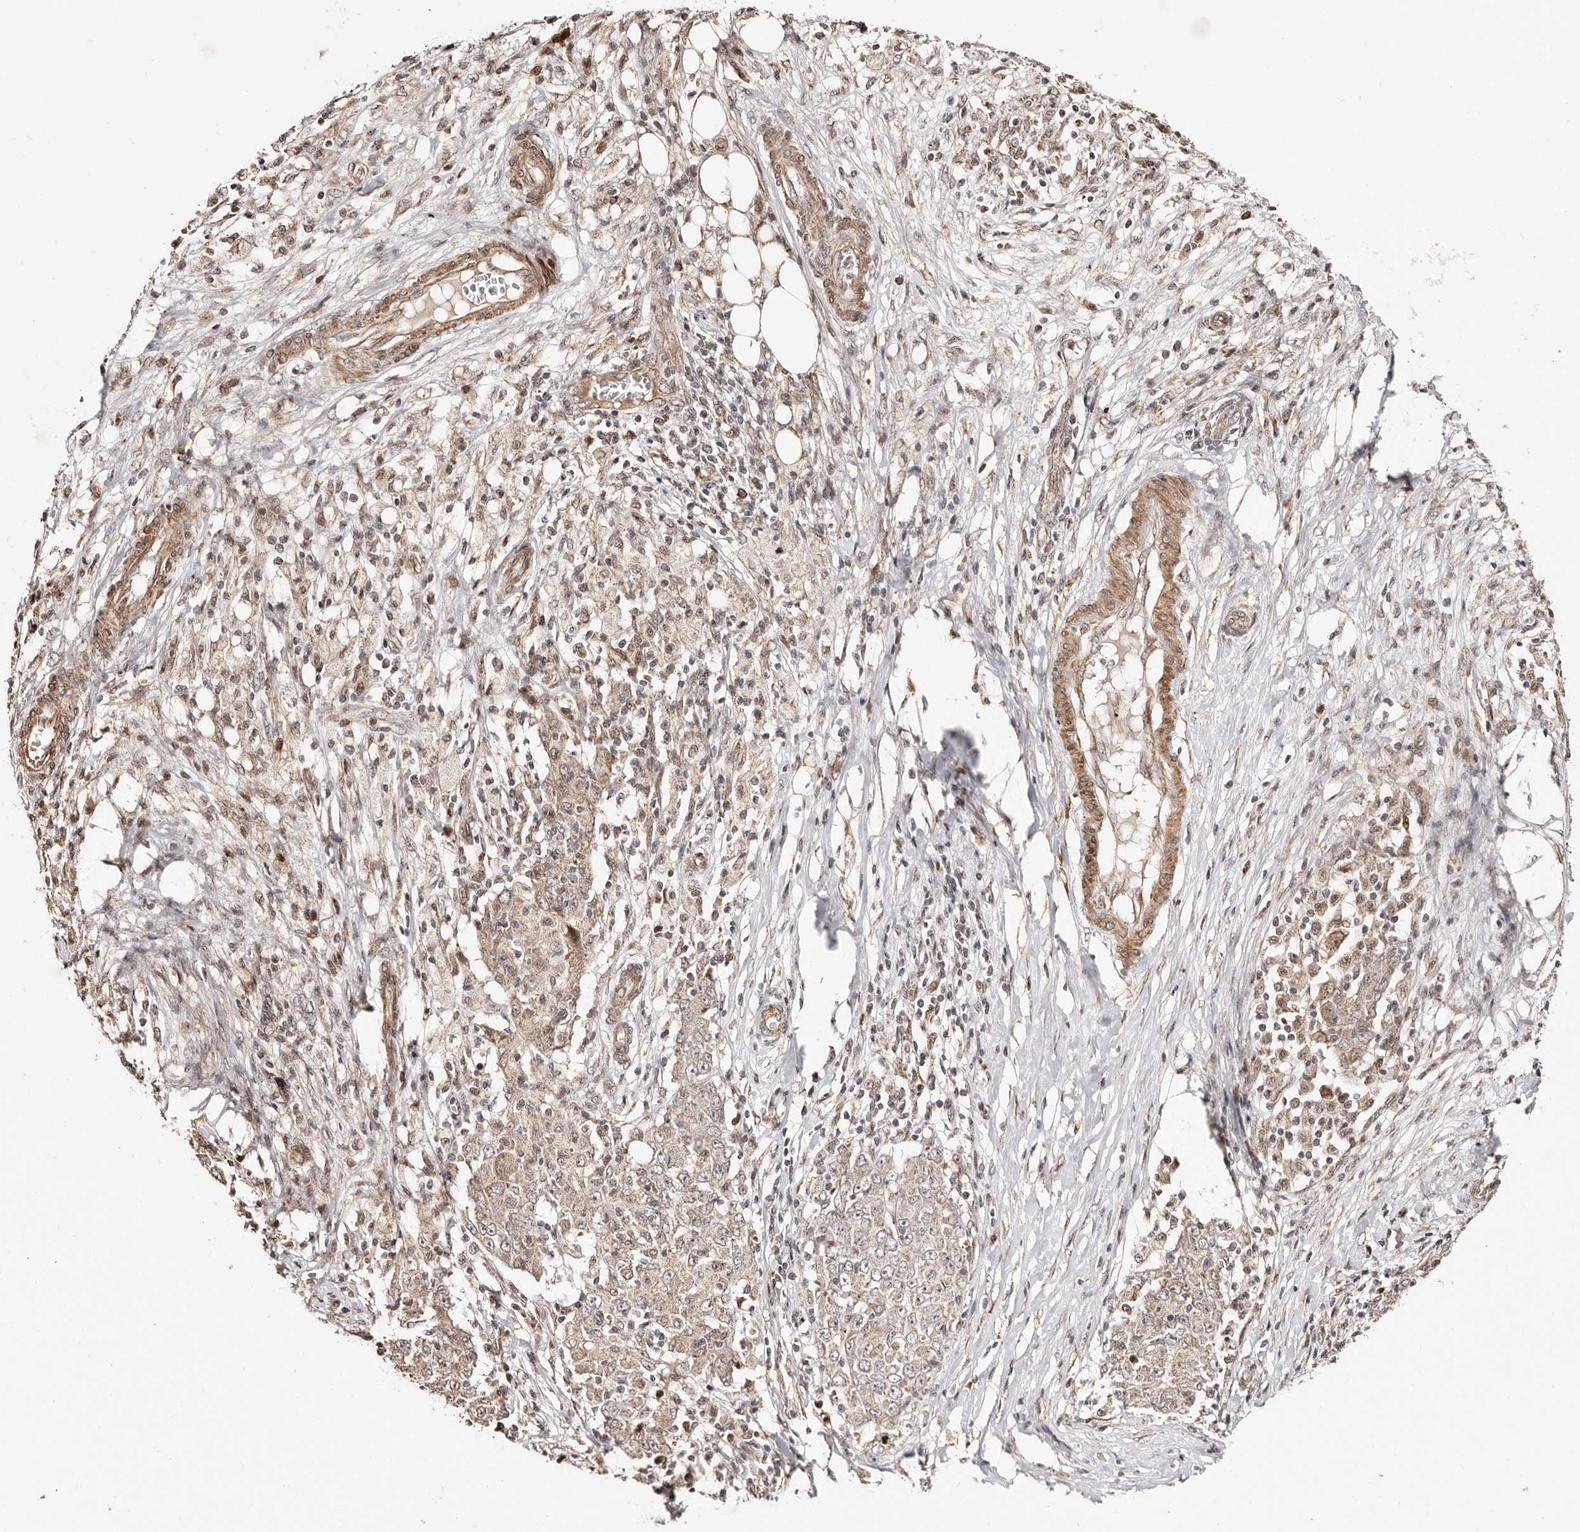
{"staining": {"intensity": "weak", "quantity": "<25%", "location": "cytoplasmic/membranous"}, "tissue": "ovarian cancer", "cell_type": "Tumor cells", "image_type": "cancer", "snomed": [{"axis": "morphology", "description": "Carcinoma, endometroid"}, {"axis": "topography", "description": "Ovary"}], "caption": "An image of human ovarian endometroid carcinoma is negative for staining in tumor cells. (Immunohistochemistry (ihc), brightfield microscopy, high magnification).", "gene": "HIVEP3", "patient": {"sex": "female", "age": 42}}